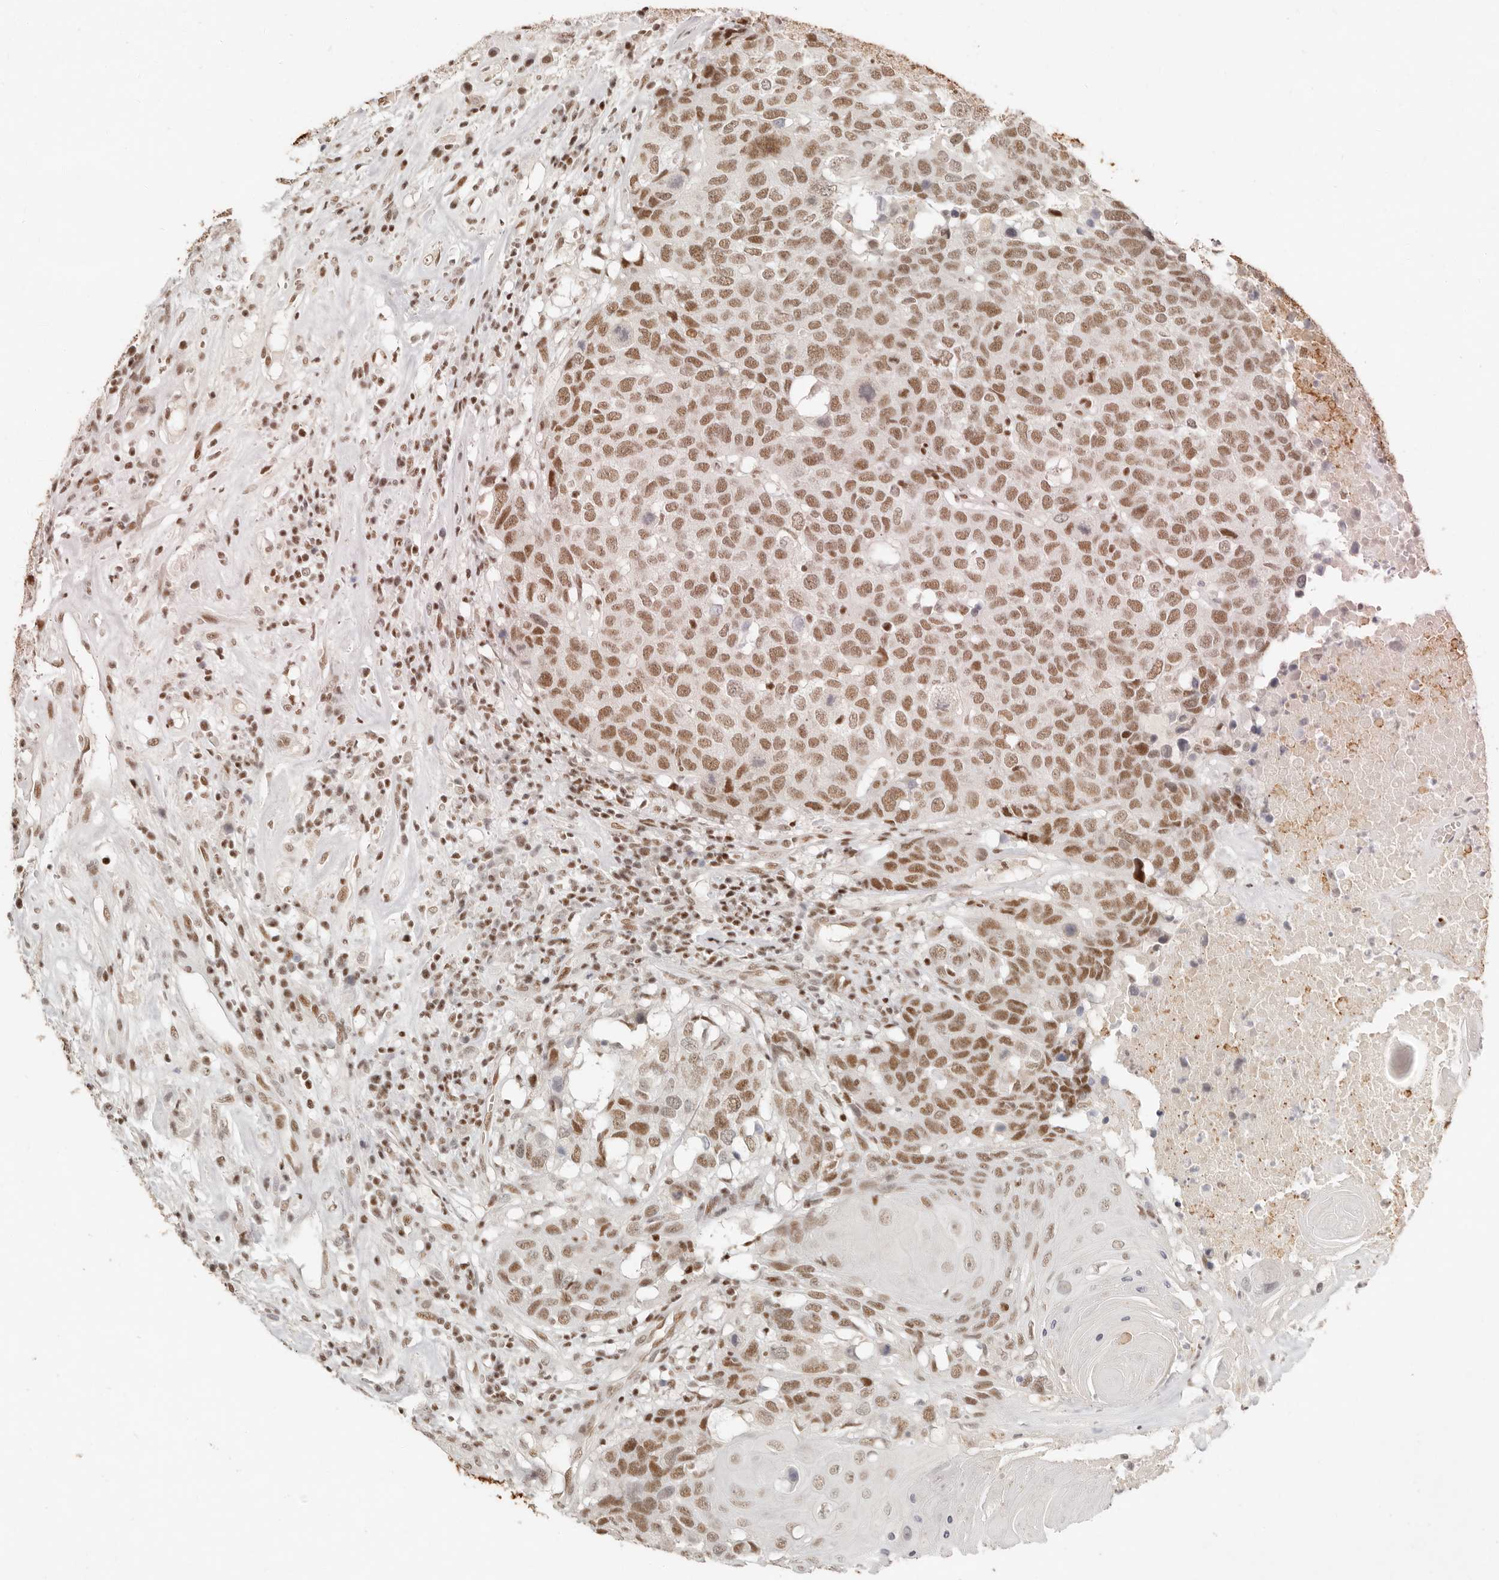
{"staining": {"intensity": "moderate", "quantity": ">75%", "location": "nuclear"}, "tissue": "head and neck cancer", "cell_type": "Tumor cells", "image_type": "cancer", "snomed": [{"axis": "morphology", "description": "Squamous cell carcinoma, NOS"}, {"axis": "topography", "description": "Head-Neck"}], "caption": "Protein expression analysis of human head and neck cancer reveals moderate nuclear positivity in about >75% of tumor cells. (brown staining indicates protein expression, while blue staining denotes nuclei).", "gene": "GABPA", "patient": {"sex": "male", "age": 66}}